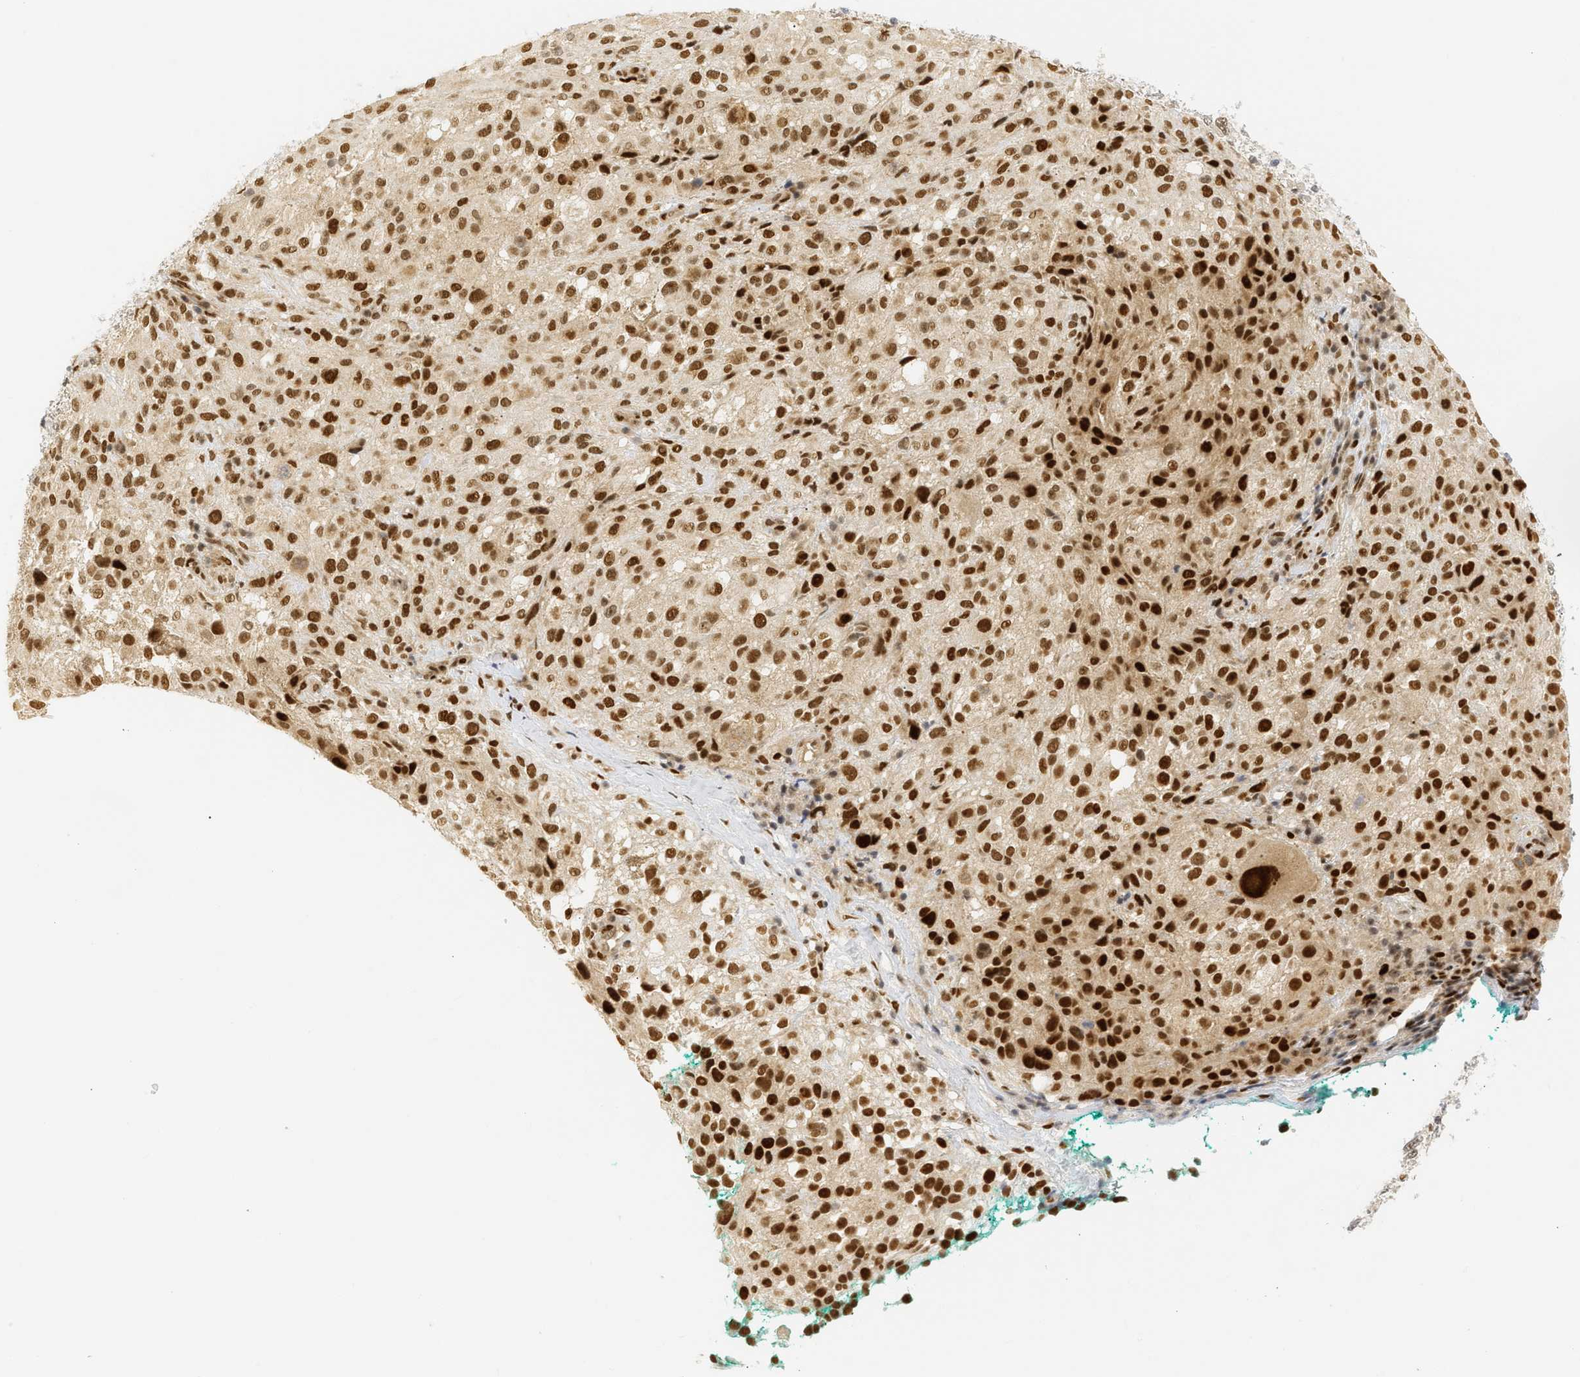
{"staining": {"intensity": "strong", "quantity": ">75%", "location": "nuclear"}, "tissue": "melanoma", "cell_type": "Tumor cells", "image_type": "cancer", "snomed": [{"axis": "morphology", "description": "Necrosis, NOS"}, {"axis": "morphology", "description": "Malignant melanoma, NOS"}, {"axis": "topography", "description": "Skin"}], "caption": "A high amount of strong nuclear expression is identified in approximately >75% of tumor cells in melanoma tissue.", "gene": "SSBP2", "patient": {"sex": "female", "age": 87}}